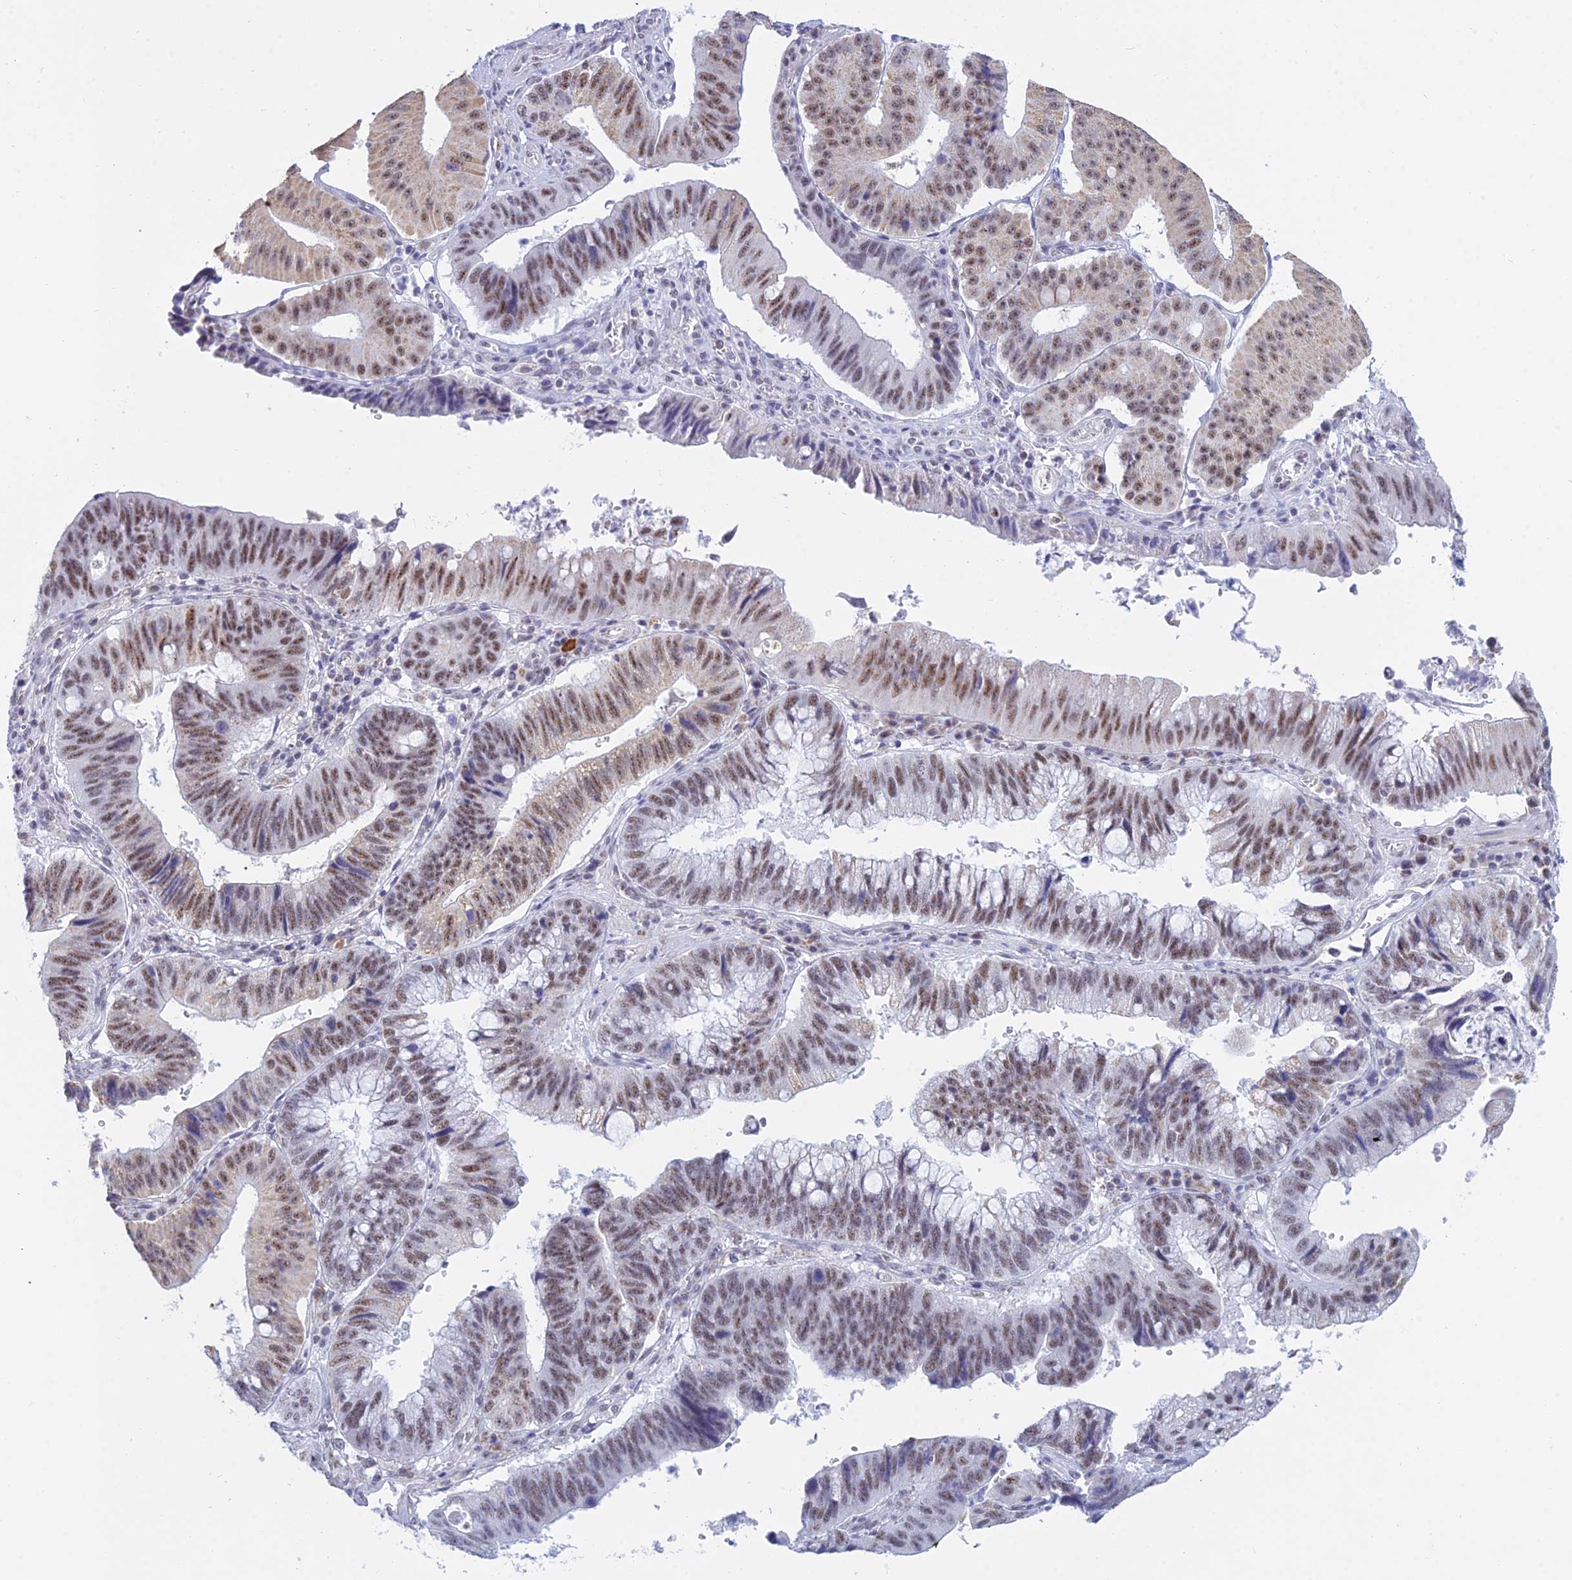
{"staining": {"intensity": "moderate", "quantity": ">75%", "location": "nuclear"}, "tissue": "stomach cancer", "cell_type": "Tumor cells", "image_type": "cancer", "snomed": [{"axis": "morphology", "description": "Adenocarcinoma, NOS"}, {"axis": "topography", "description": "Stomach"}], "caption": "Protein expression analysis of stomach cancer (adenocarcinoma) shows moderate nuclear staining in approximately >75% of tumor cells.", "gene": "KLF14", "patient": {"sex": "male", "age": 59}}